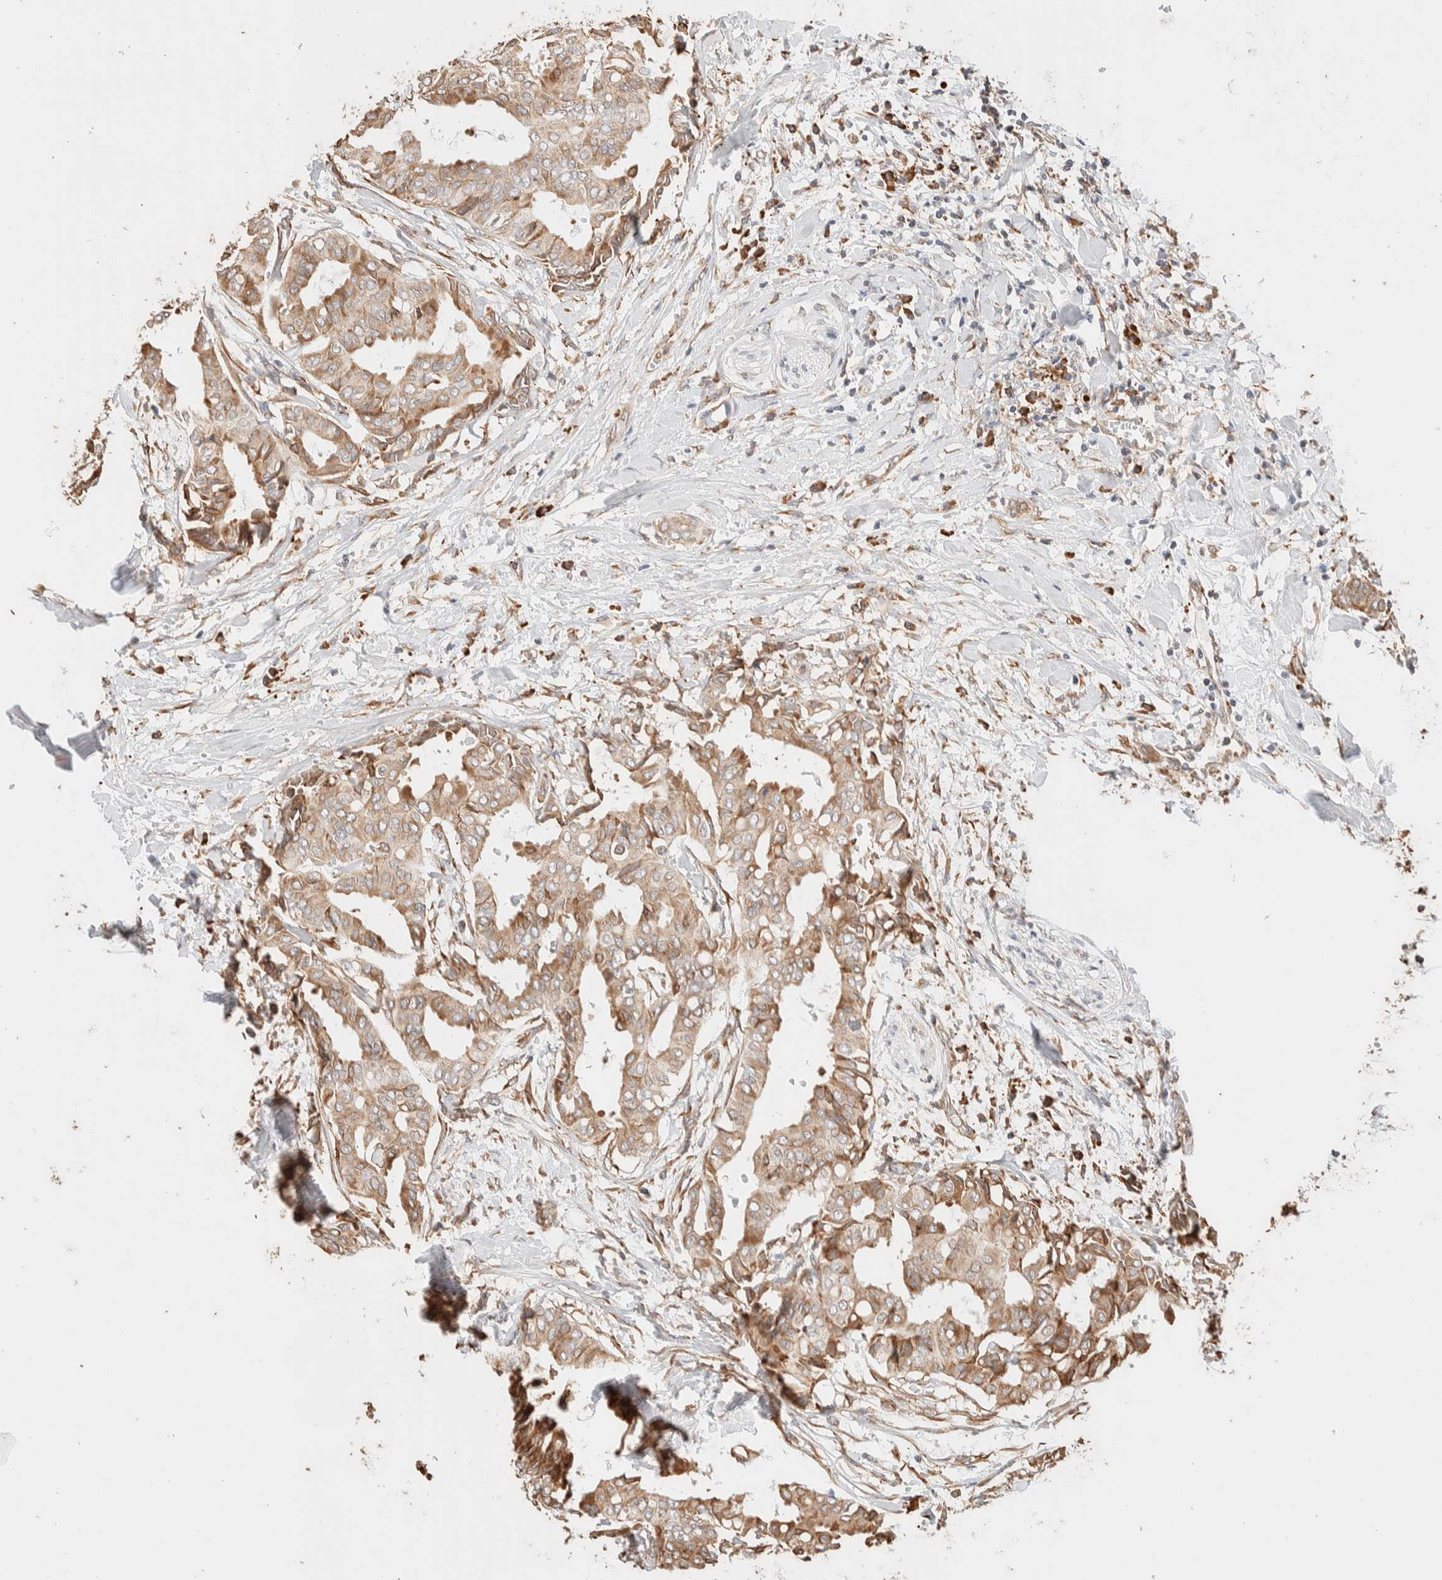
{"staining": {"intensity": "moderate", "quantity": ">75%", "location": "cytoplasmic/membranous"}, "tissue": "head and neck cancer", "cell_type": "Tumor cells", "image_type": "cancer", "snomed": [{"axis": "morphology", "description": "Adenocarcinoma, NOS"}, {"axis": "topography", "description": "Salivary gland"}, {"axis": "topography", "description": "Head-Neck"}], "caption": "An immunohistochemistry histopathology image of tumor tissue is shown. Protein staining in brown shows moderate cytoplasmic/membranous positivity in head and neck adenocarcinoma within tumor cells.", "gene": "INTS1", "patient": {"sex": "female", "age": 59}}